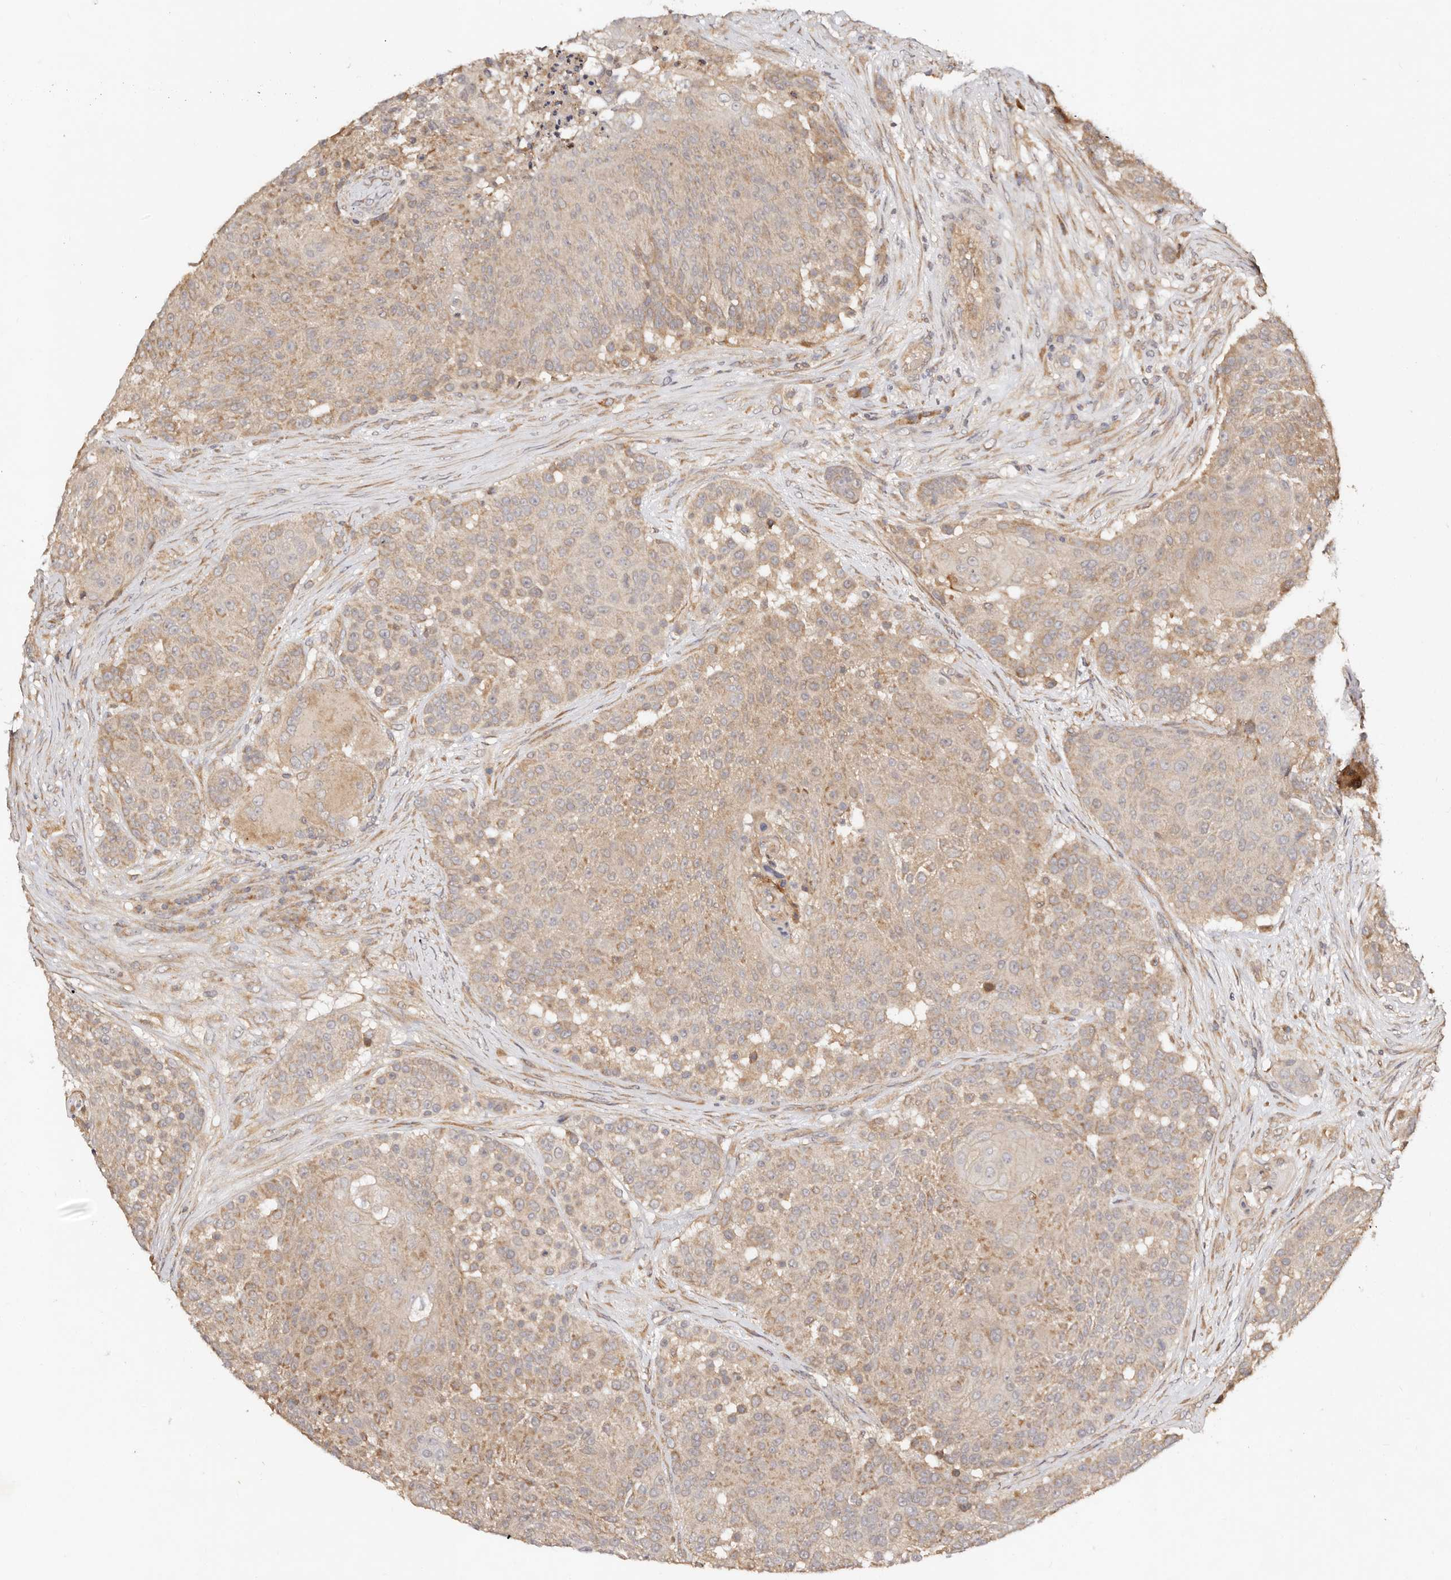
{"staining": {"intensity": "moderate", "quantity": ">75%", "location": "cytoplasmic/membranous"}, "tissue": "urothelial cancer", "cell_type": "Tumor cells", "image_type": "cancer", "snomed": [{"axis": "morphology", "description": "Urothelial carcinoma, High grade"}, {"axis": "topography", "description": "Urinary bladder"}], "caption": "The image displays staining of urothelial carcinoma (high-grade), revealing moderate cytoplasmic/membranous protein positivity (brown color) within tumor cells. Using DAB (3,3'-diaminobenzidine) (brown) and hematoxylin (blue) stains, captured at high magnification using brightfield microscopy.", "gene": "DENND11", "patient": {"sex": "female", "age": 63}}